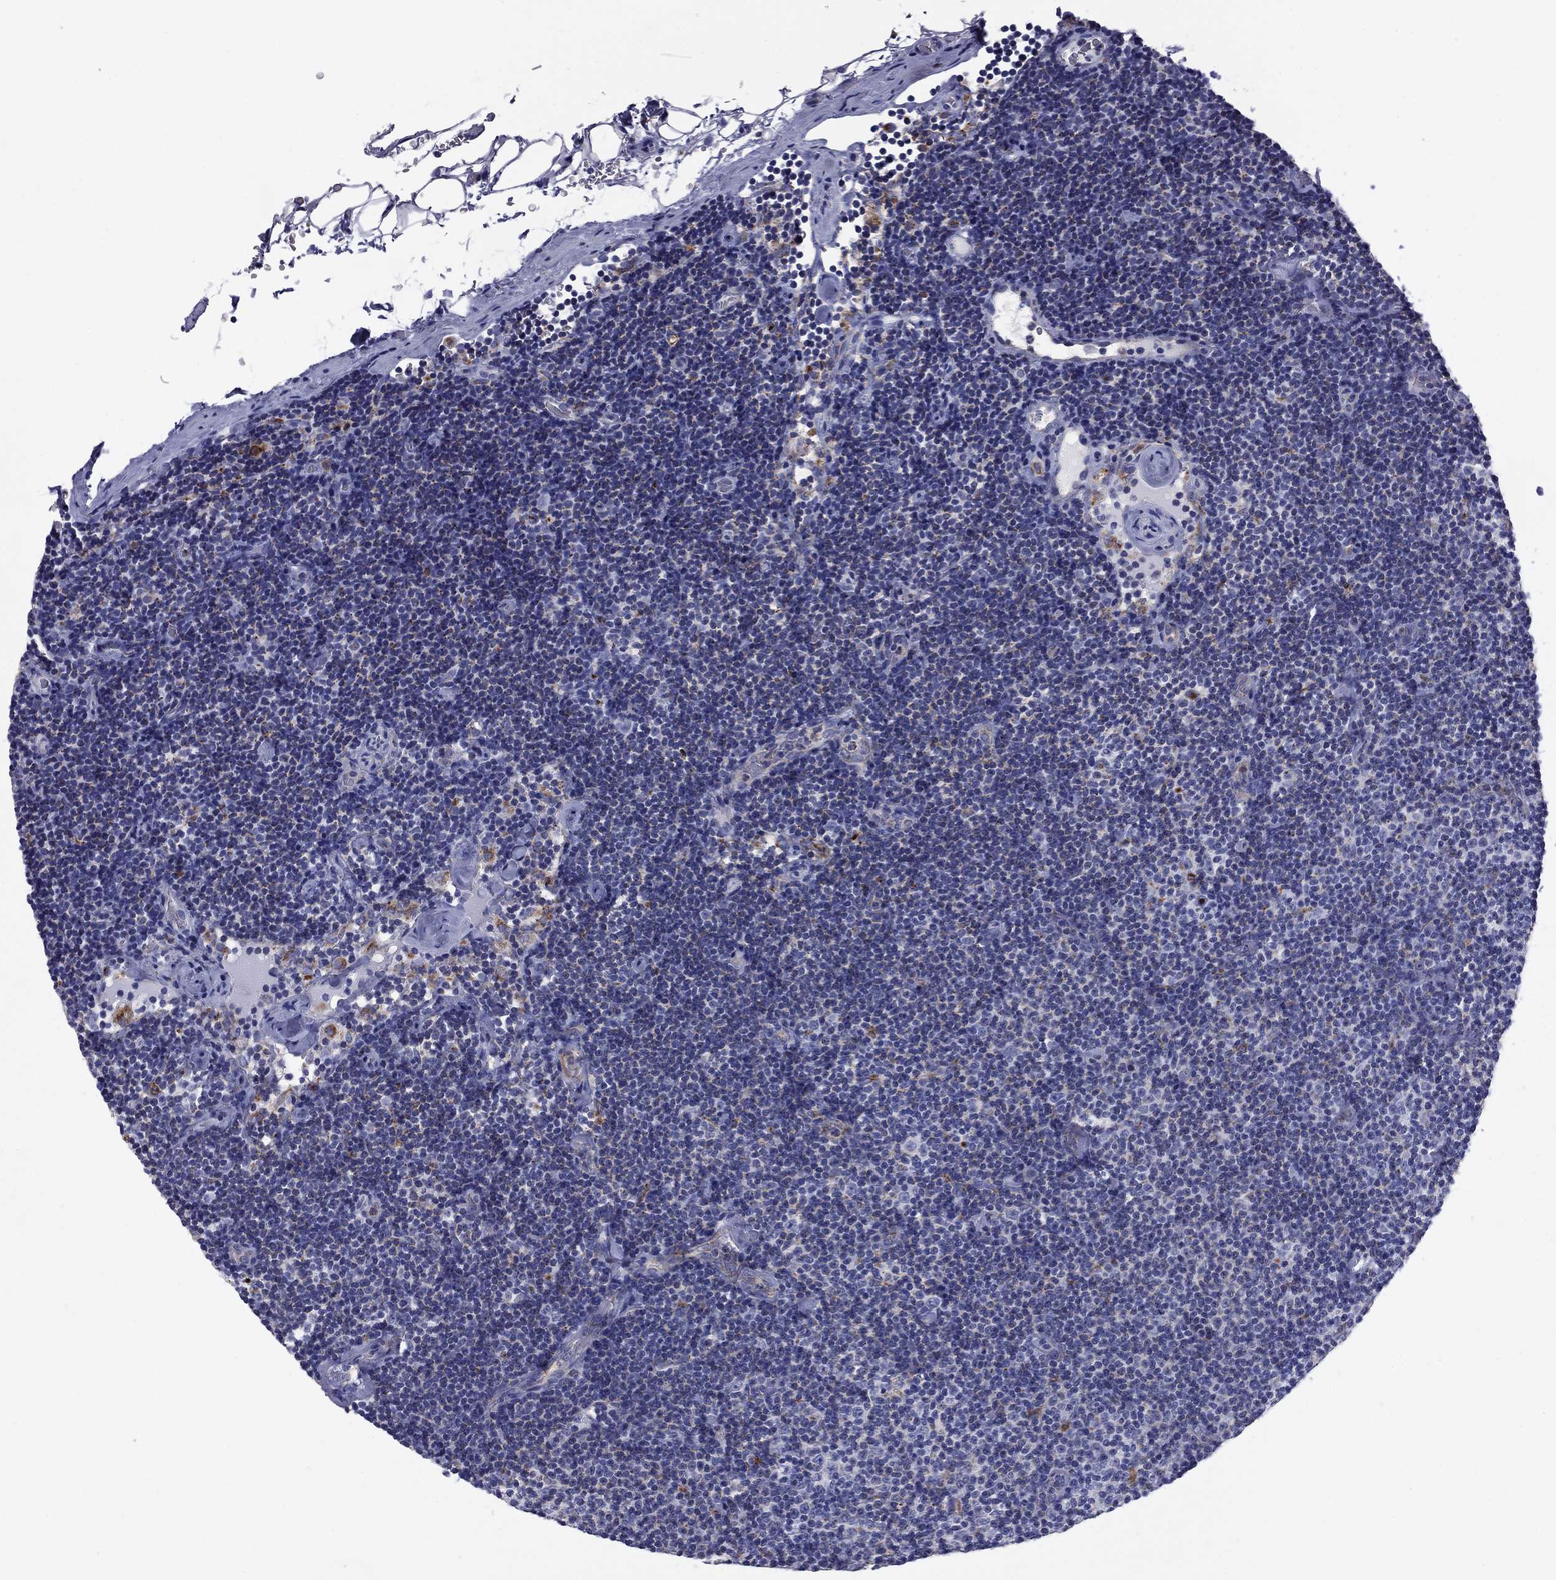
{"staining": {"intensity": "negative", "quantity": "none", "location": "none"}, "tissue": "lymphoma", "cell_type": "Tumor cells", "image_type": "cancer", "snomed": [{"axis": "morphology", "description": "Malignant lymphoma, non-Hodgkin's type, Low grade"}, {"axis": "topography", "description": "Lymph node"}], "caption": "This is an IHC micrograph of human malignant lymphoma, non-Hodgkin's type (low-grade). There is no positivity in tumor cells.", "gene": "MADCAM1", "patient": {"sex": "male", "age": 81}}